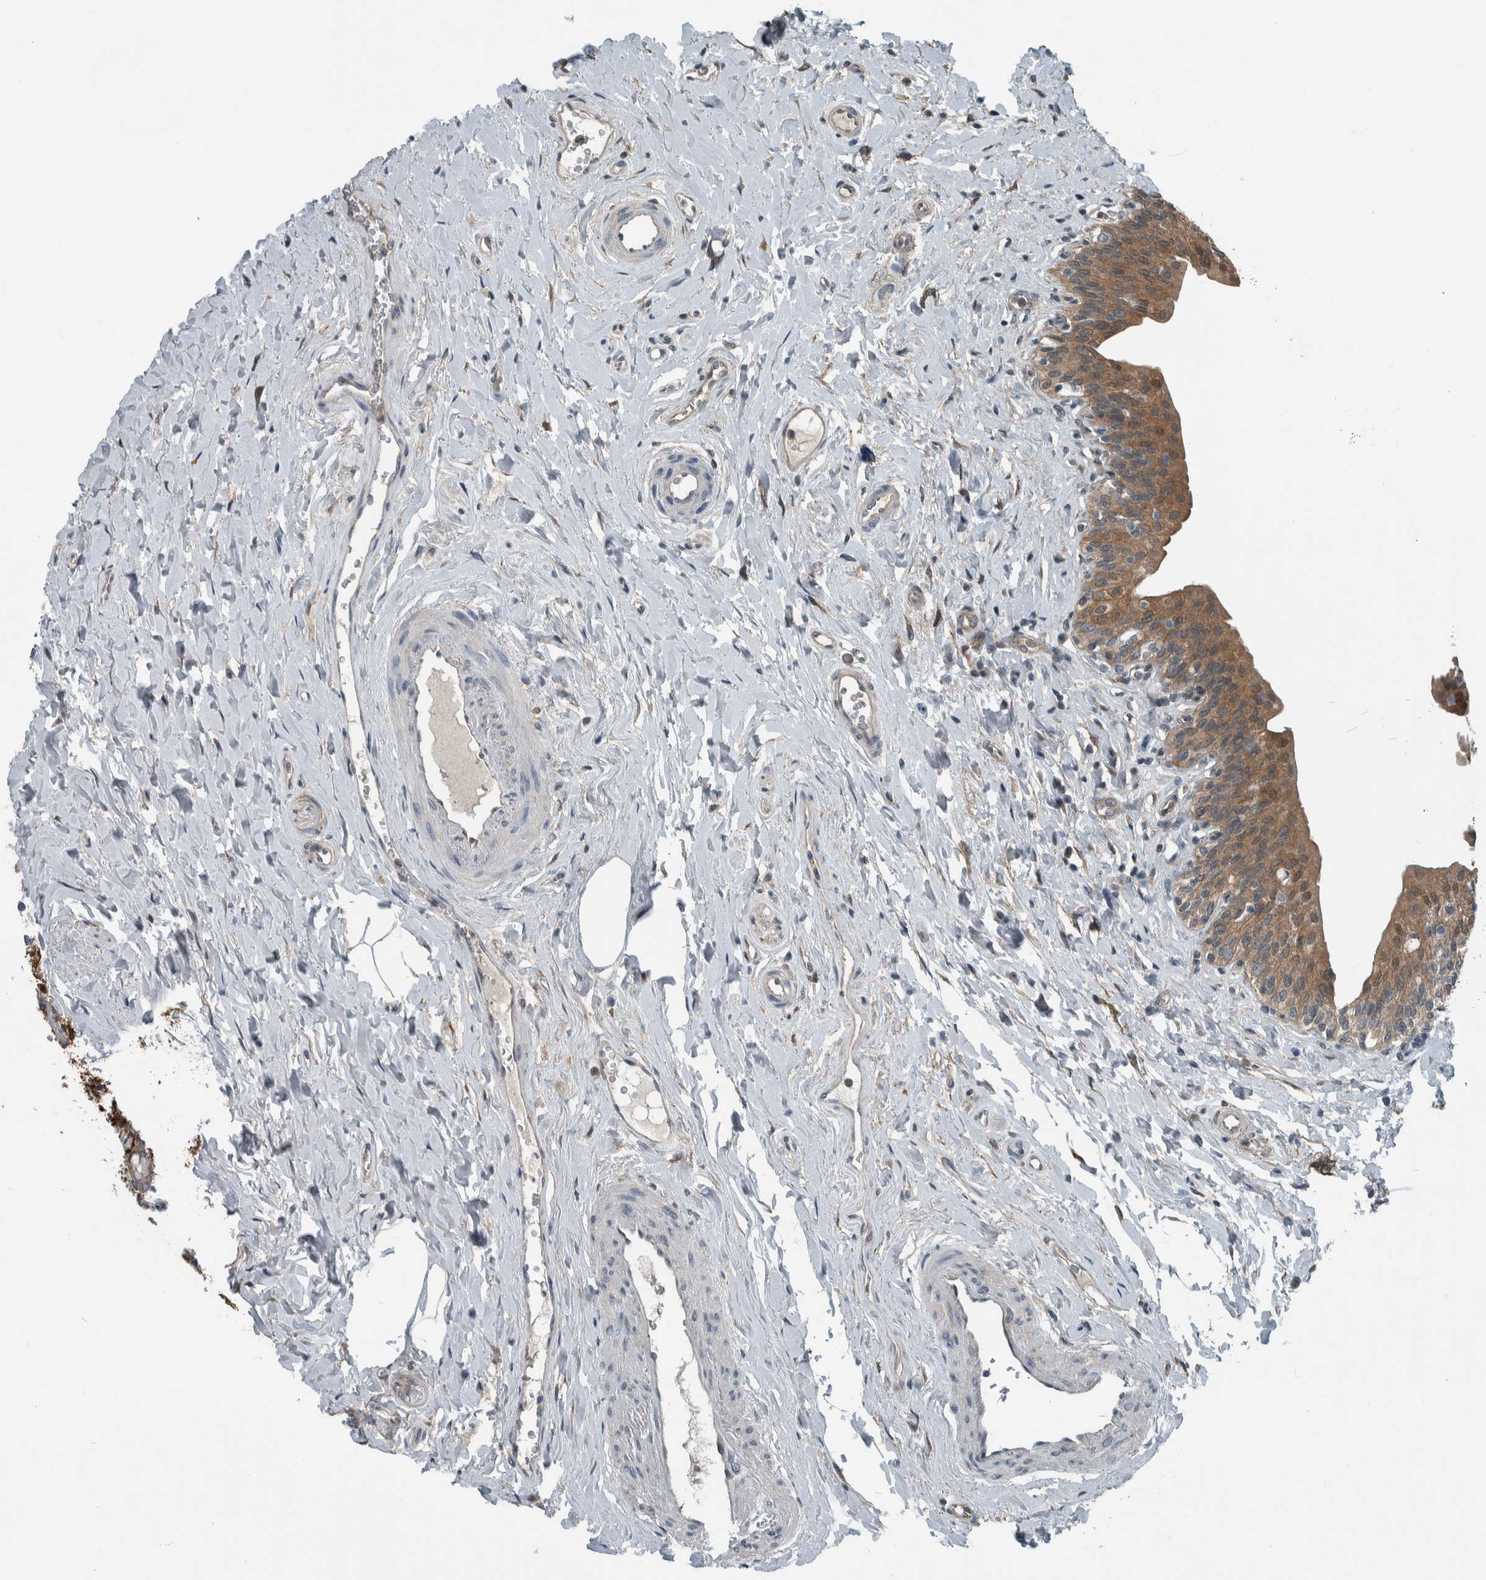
{"staining": {"intensity": "moderate", "quantity": ">75%", "location": "cytoplasmic/membranous"}, "tissue": "urinary bladder", "cell_type": "Urothelial cells", "image_type": "normal", "snomed": [{"axis": "morphology", "description": "Normal tissue, NOS"}, {"axis": "topography", "description": "Urinary bladder"}], "caption": "Urothelial cells show medium levels of moderate cytoplasmic/membranous positivity in approximately >75% of cells in unremarkable human urinary bladder.", "gene": "ALAD", "patient": {"sex": "male", "age": 83}}